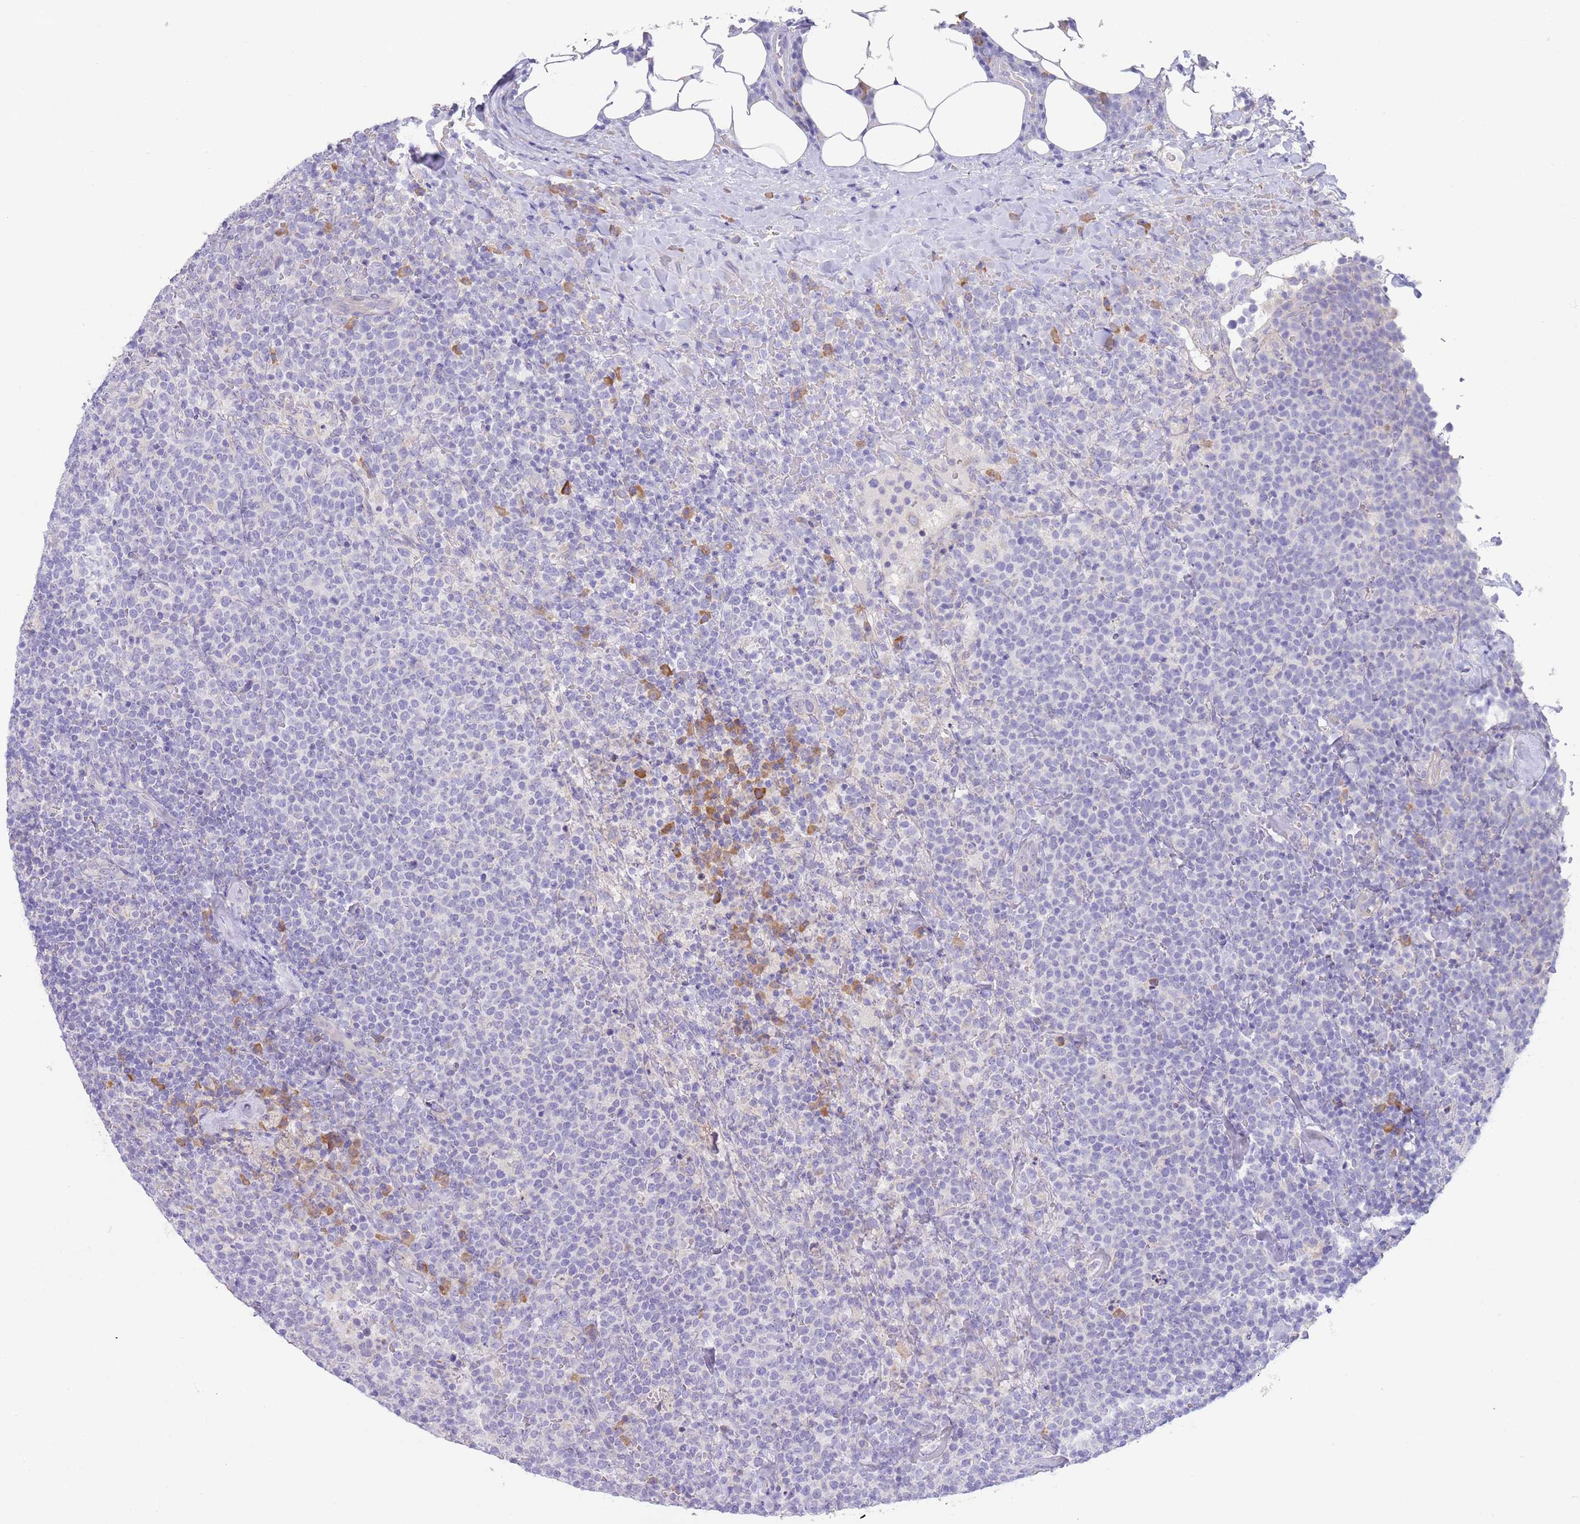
{"staining": {"intensity": "negative", "quantity": "none", "location": "none"}, "tissue": "lymphoma", "cell_type": "Tumor cells", "image_type": "cancer", "snomed": [{"axis": "morphology", "description": "Malignant lymphoma, non-Hodgkin's type, High grade"}, {"axis": "topography", "description": "Lymph node"}], "caption": "Tumor cells show no significant protein staining in lymphoma.", "gene": "CCDC149", "patient": {"sex": "male", "age": 61}}